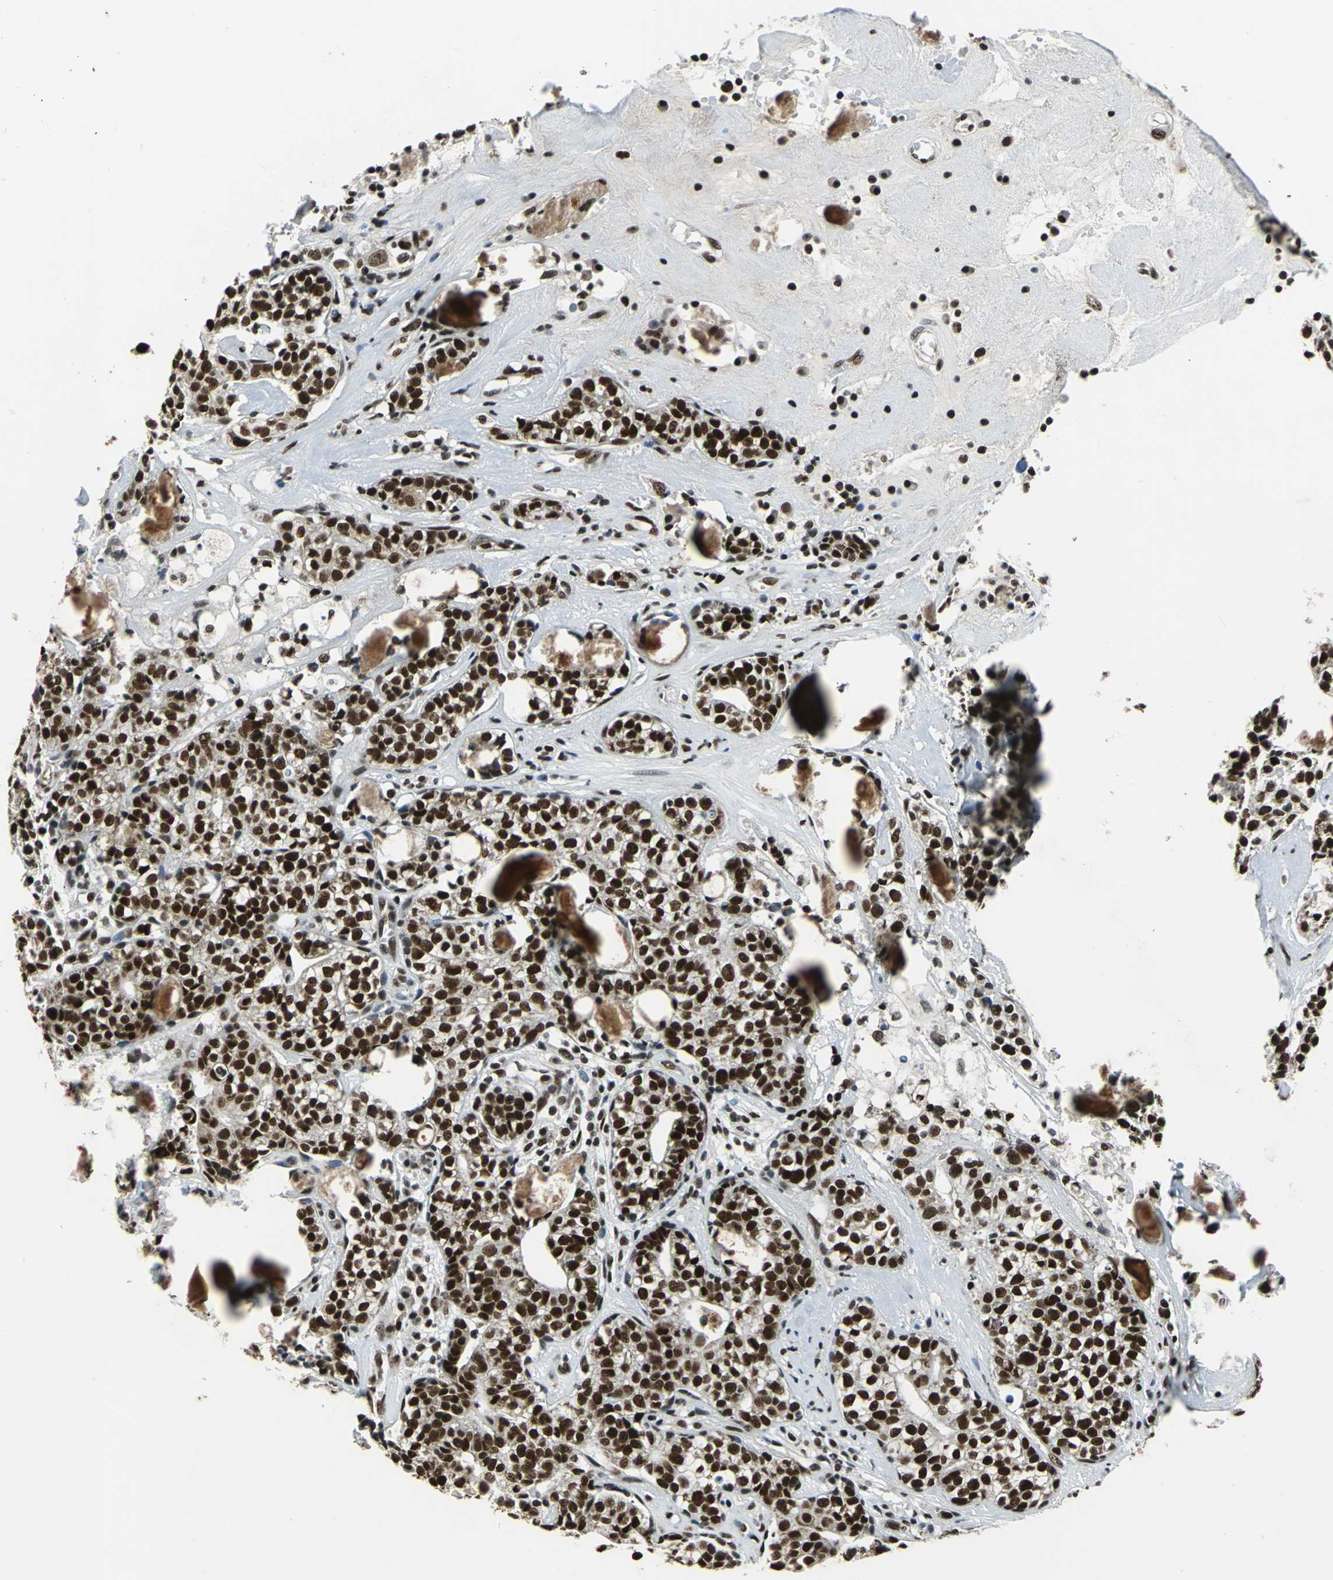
{"staining": {"intensity": "strong", "quantity": ">75%", "location": "nuclear"}, "tissue": "head and neck cancer", "cell_type": "Tumor cells", "image_type": "cancer", "snomed": [{"axis": "morphology", "description": "Adenocarcinoma, NOS"}, {"axis": "topography", "description": "Salivary gland"}, {"axis": "topography", "description": "Head-Neck"}], "caption": "Immunohistochemistry histopathology image of human head and neck adenocarcinoma stained for a protein (brown), which shows high levels of strong nuclear positivity in approximately >75% of tumor cells.", "gene": "BCLAF1", "patient": {"sex": "female", "age": 65}}